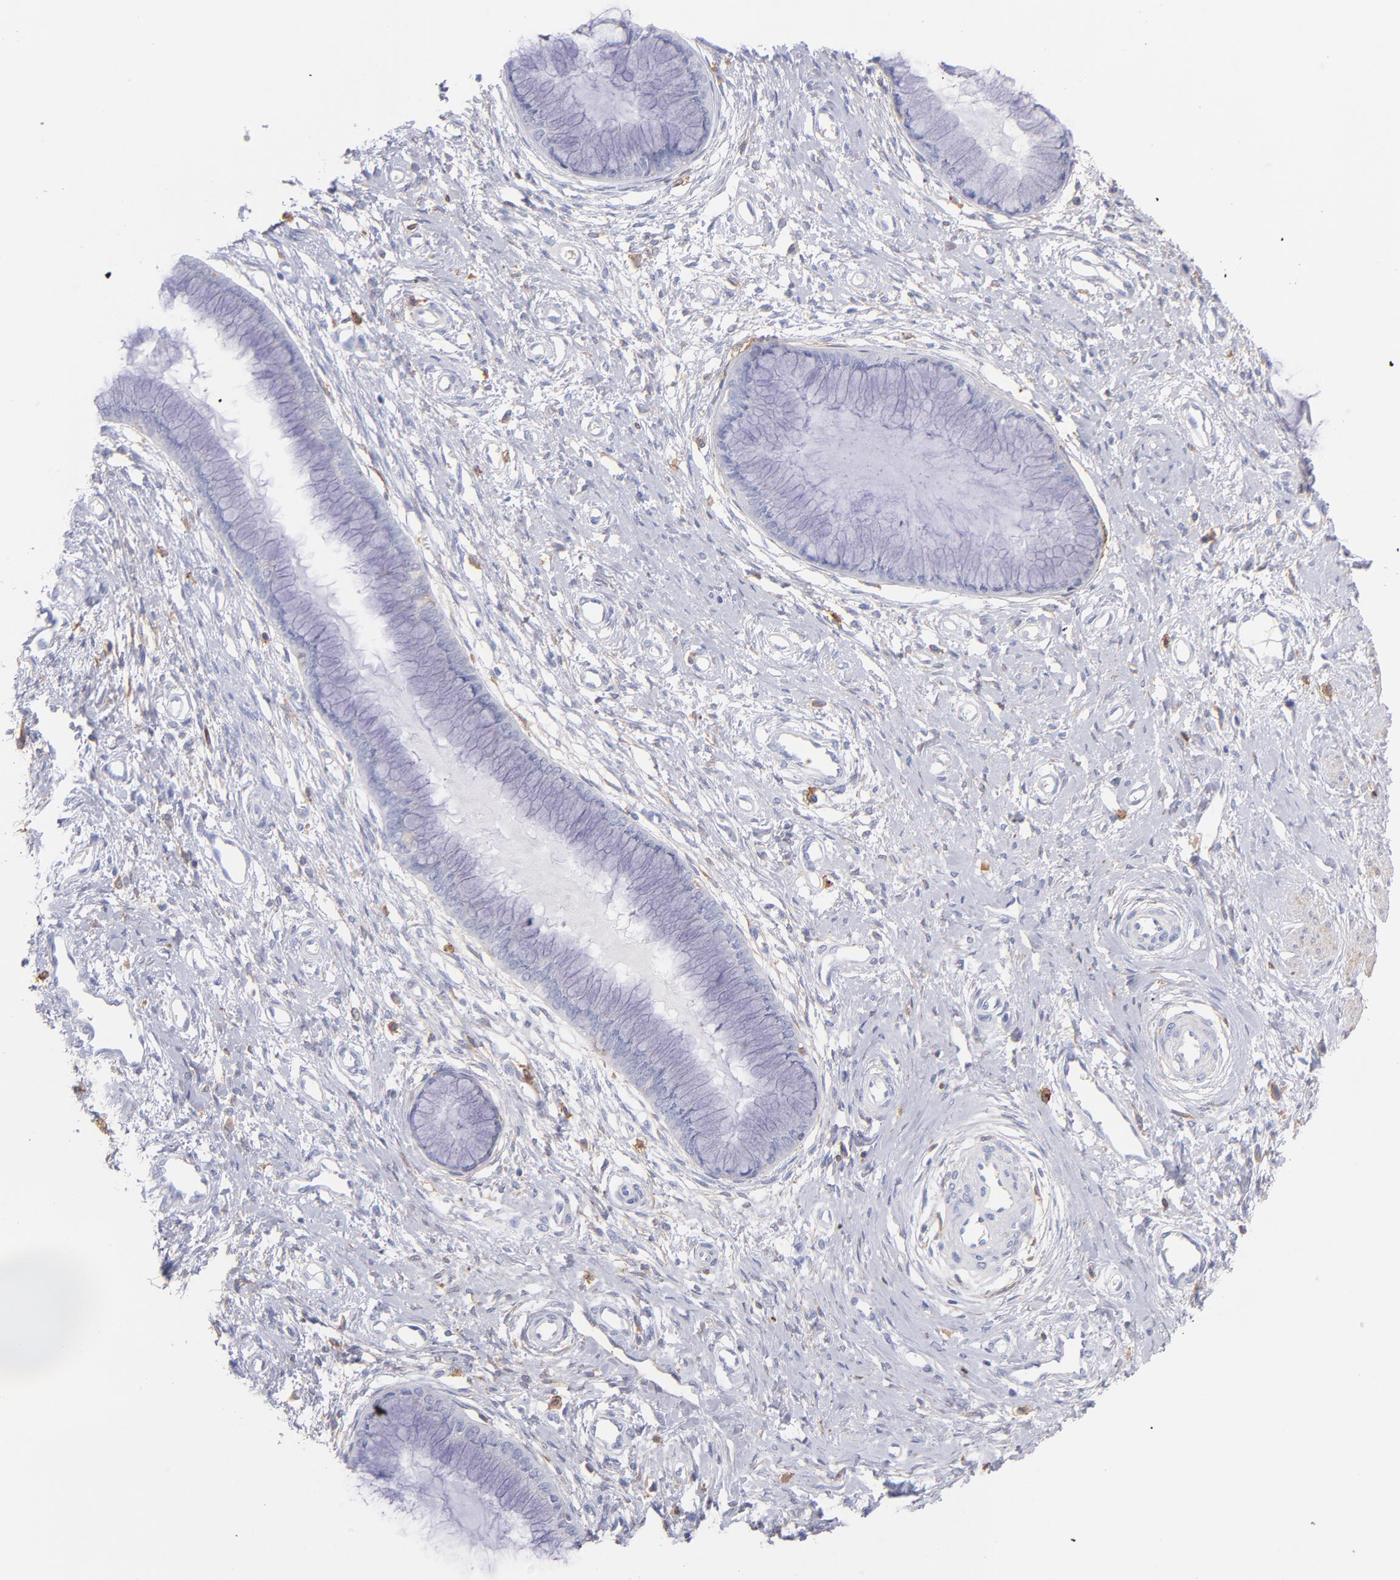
{"staining": {"intensity": "negative", "quantity": "none", "location": "none"}, "tissue": "cervix", "cell_type": "Glandular cells", "image_type": "normal", "snomed": [{"axis": "morphology", "description": "Normal tissue, NOS"}, {"axis": "topography", "description": "Cervix"}], "caption": "Glandular cells show no significant protein positivity in unremarkable cervix. (Brightfield microscopy of DAB immunohistochemistry at high magnification).", "gene": "PRKCA", "patient": {"sex": "female", "age": 55}}